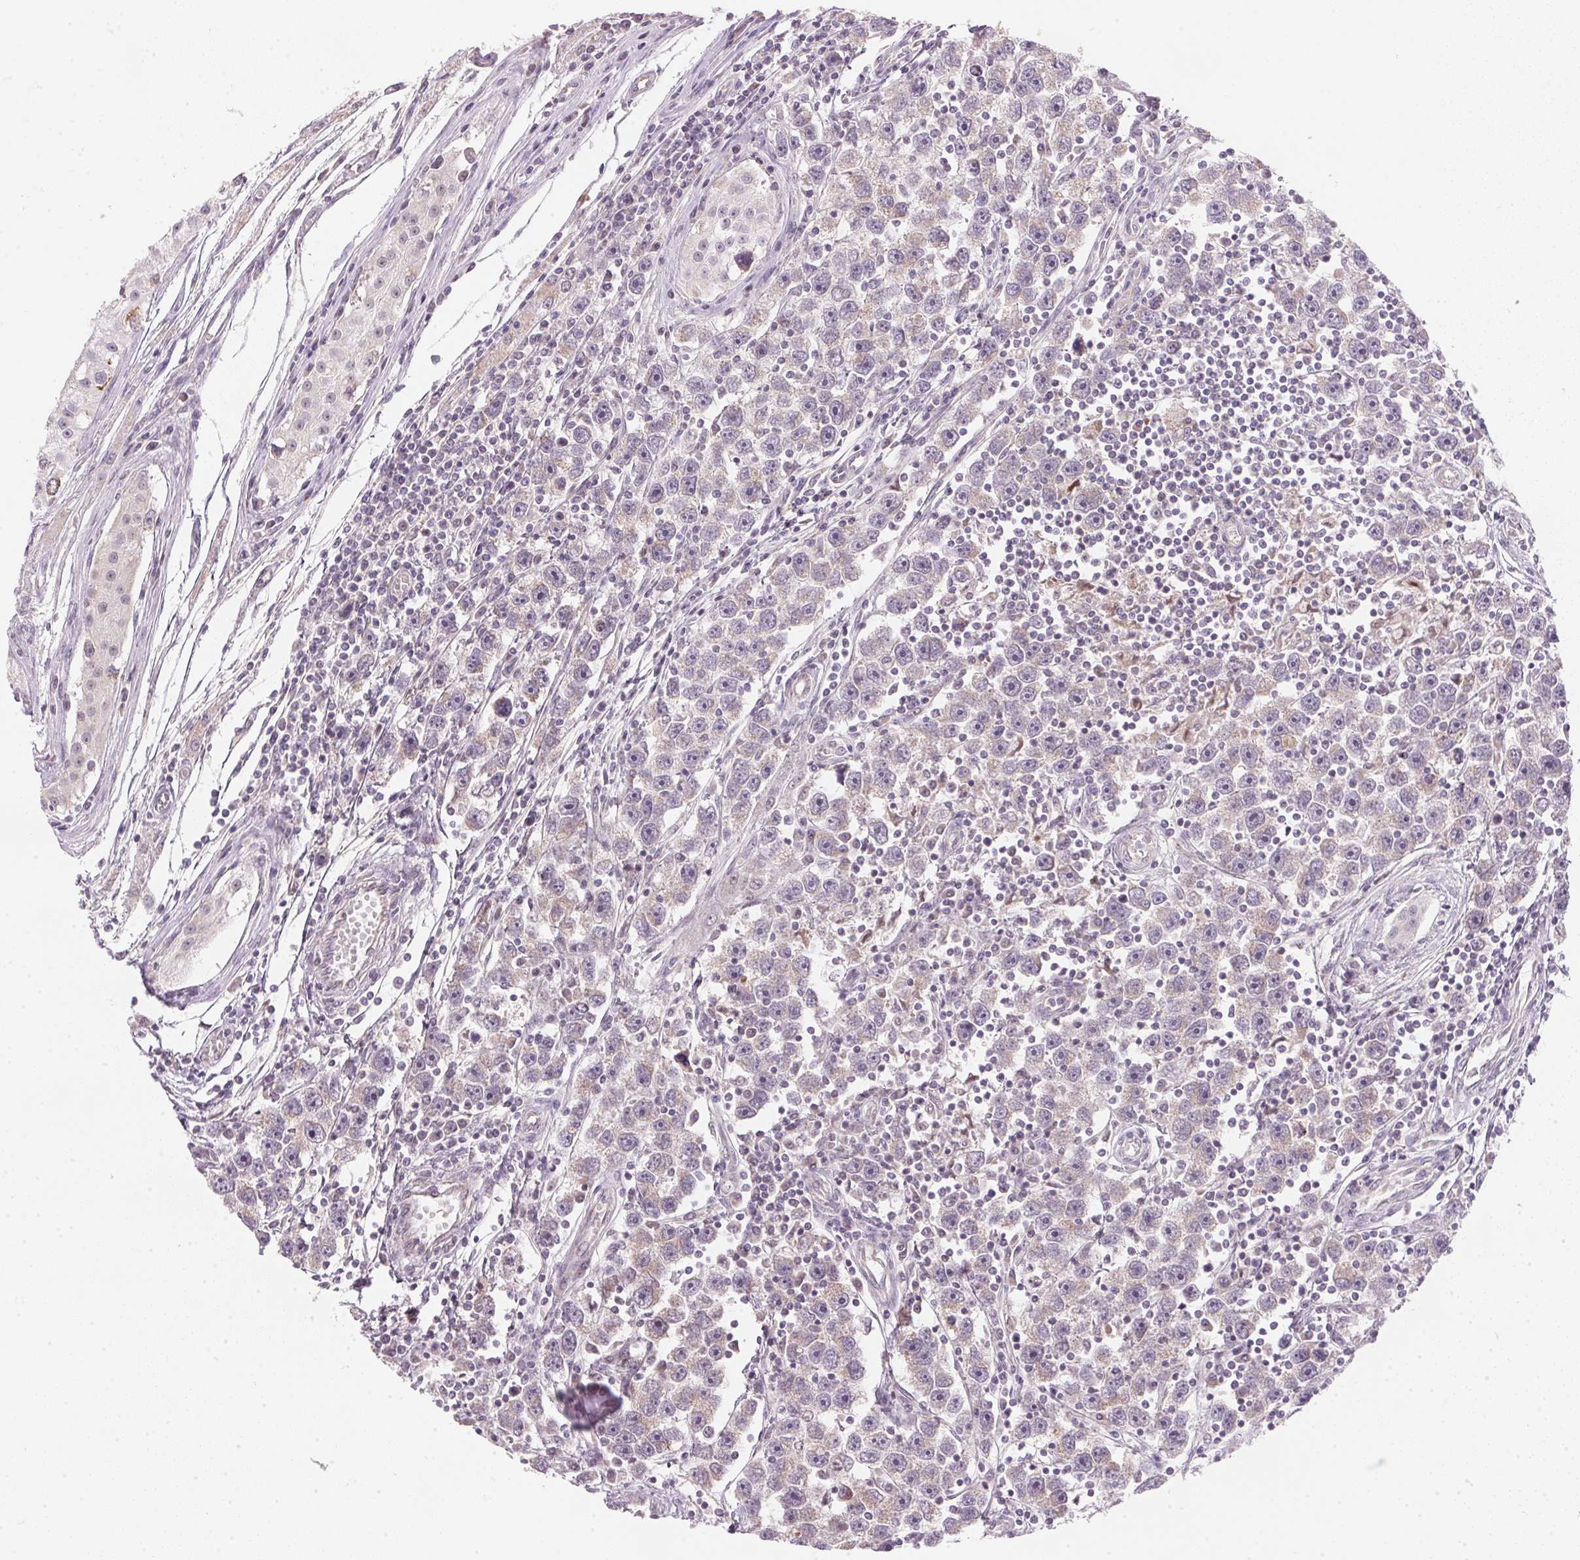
{"staining": {"intensity": "negative", "quantity": "none", "location": "none"}, "tissue": "testis cancer", "cell_type": "Tumor cells", "image_type": "cancer", "snomed": [{"axis": "morphology", "description": "Seminoma, NOS"}, {"axis": "topography", "description": "Testis"}], "caption": "IHC of testis cancer displays no positivity in tumor cells.", "gene": "COQ7", "patient": {"sex": "male", "age": 30}}